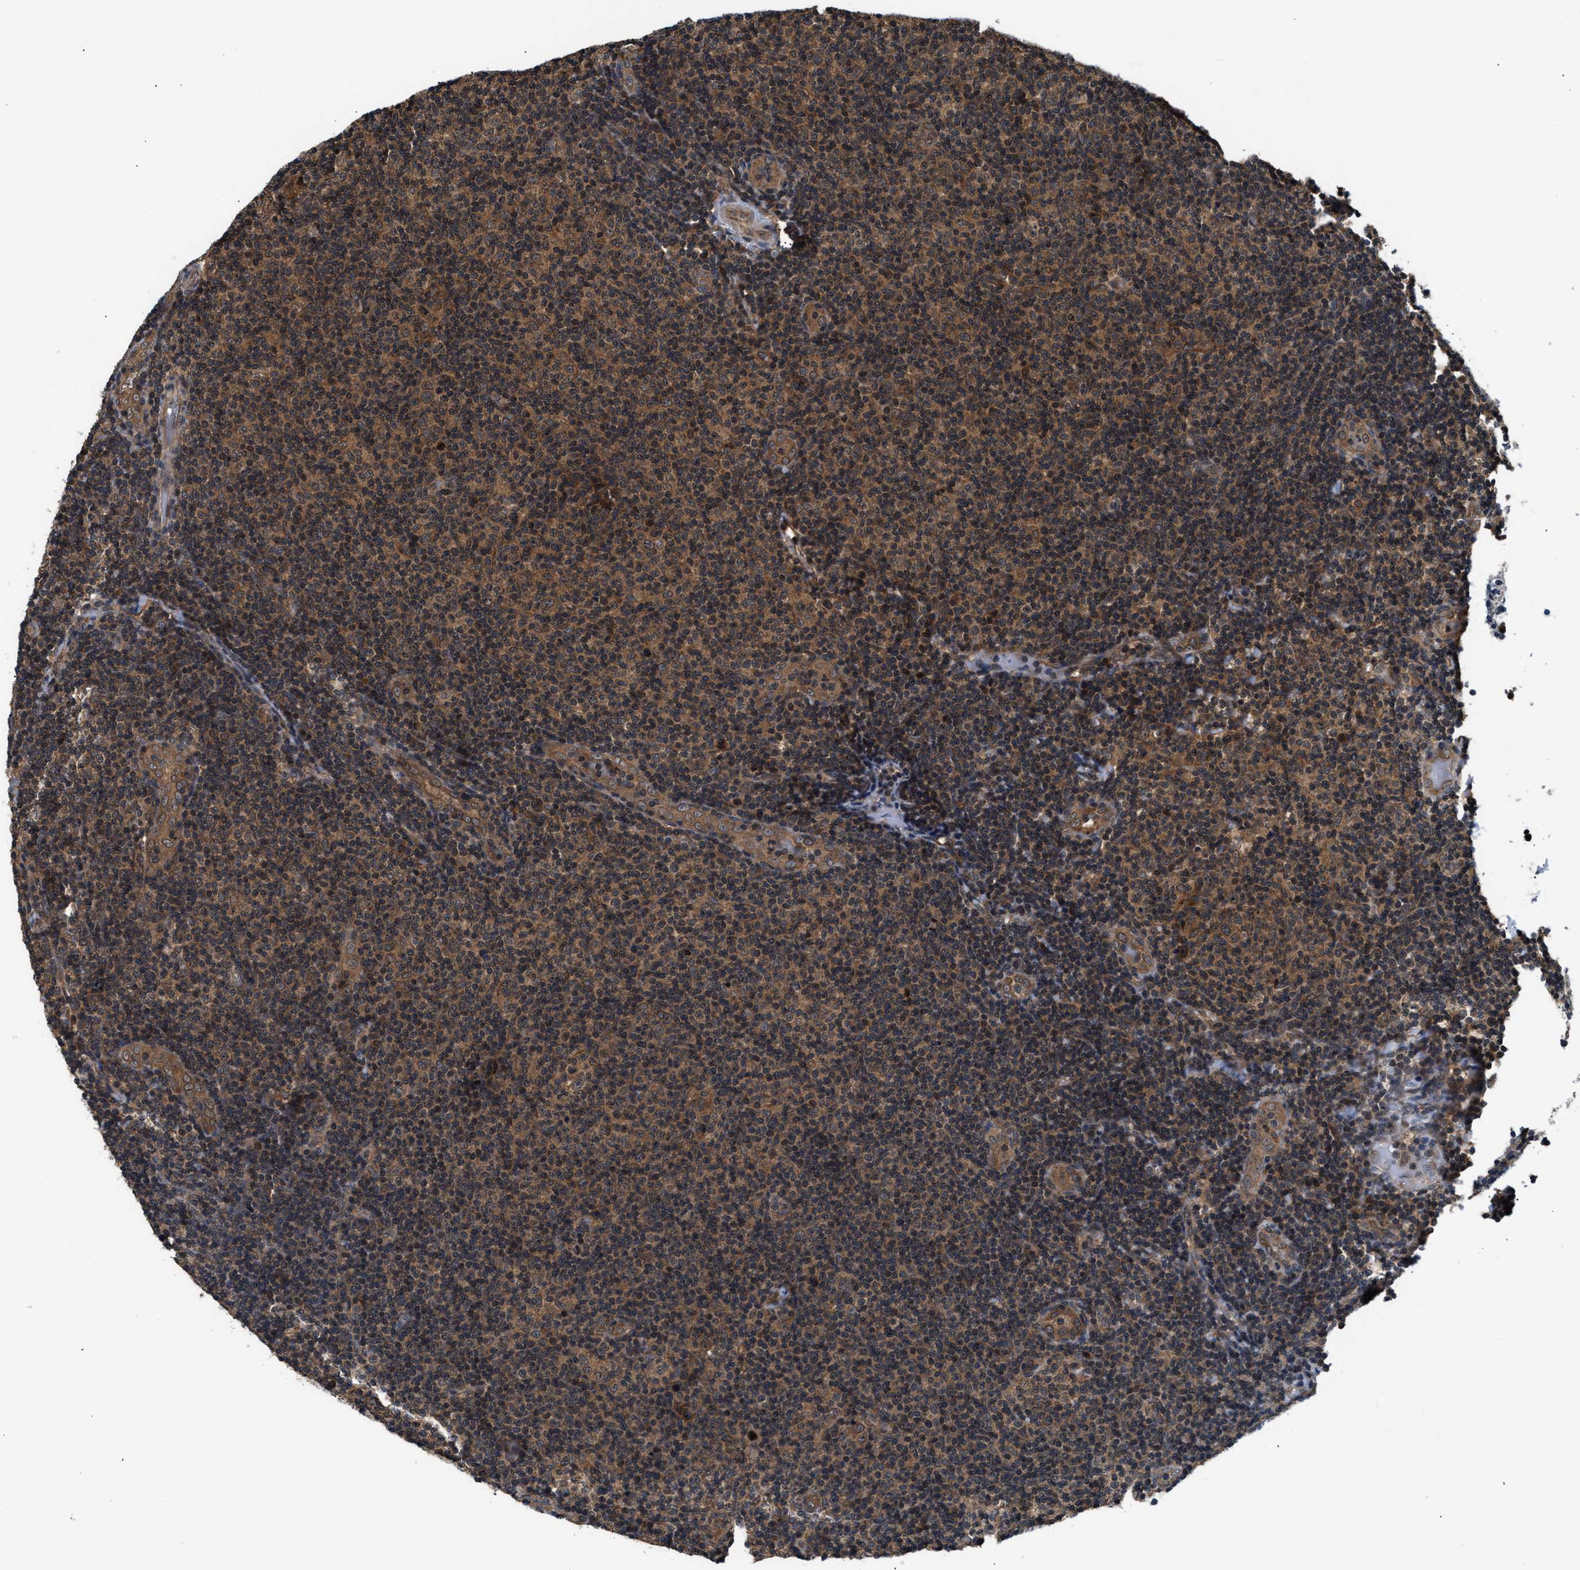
{"staining": {"intensity": "moderate", "quantity": ">75%", "location": "cytoplasmic/membranous"}, "tissue": "lymphoma", "cell_type": "Tumor cells", "image_type": "cancer", "snomed": [{"axis": "morphology", "description": "Malignant lymphoma, non-Hodgkin's type, Low grade"}, {"axis": "topography", "description": "Lymph node"}], "caption": "DAB (3,3'-diaminobenzidine) immunohistochemical staining of malignant lymphoma, non-Hodgkin's type (low-grade) demonstrates moderate cytoplasmic/membranous protein staining in approximately >75% of tumor cells. (Stains: DAB (3,3'-diaminobenzidine) in brown, nuclei in blue, Microscopy: brightfield microscopy at high magnification).", "gene": "RAB29", "patient": {"sex": "male", "age": 83}}